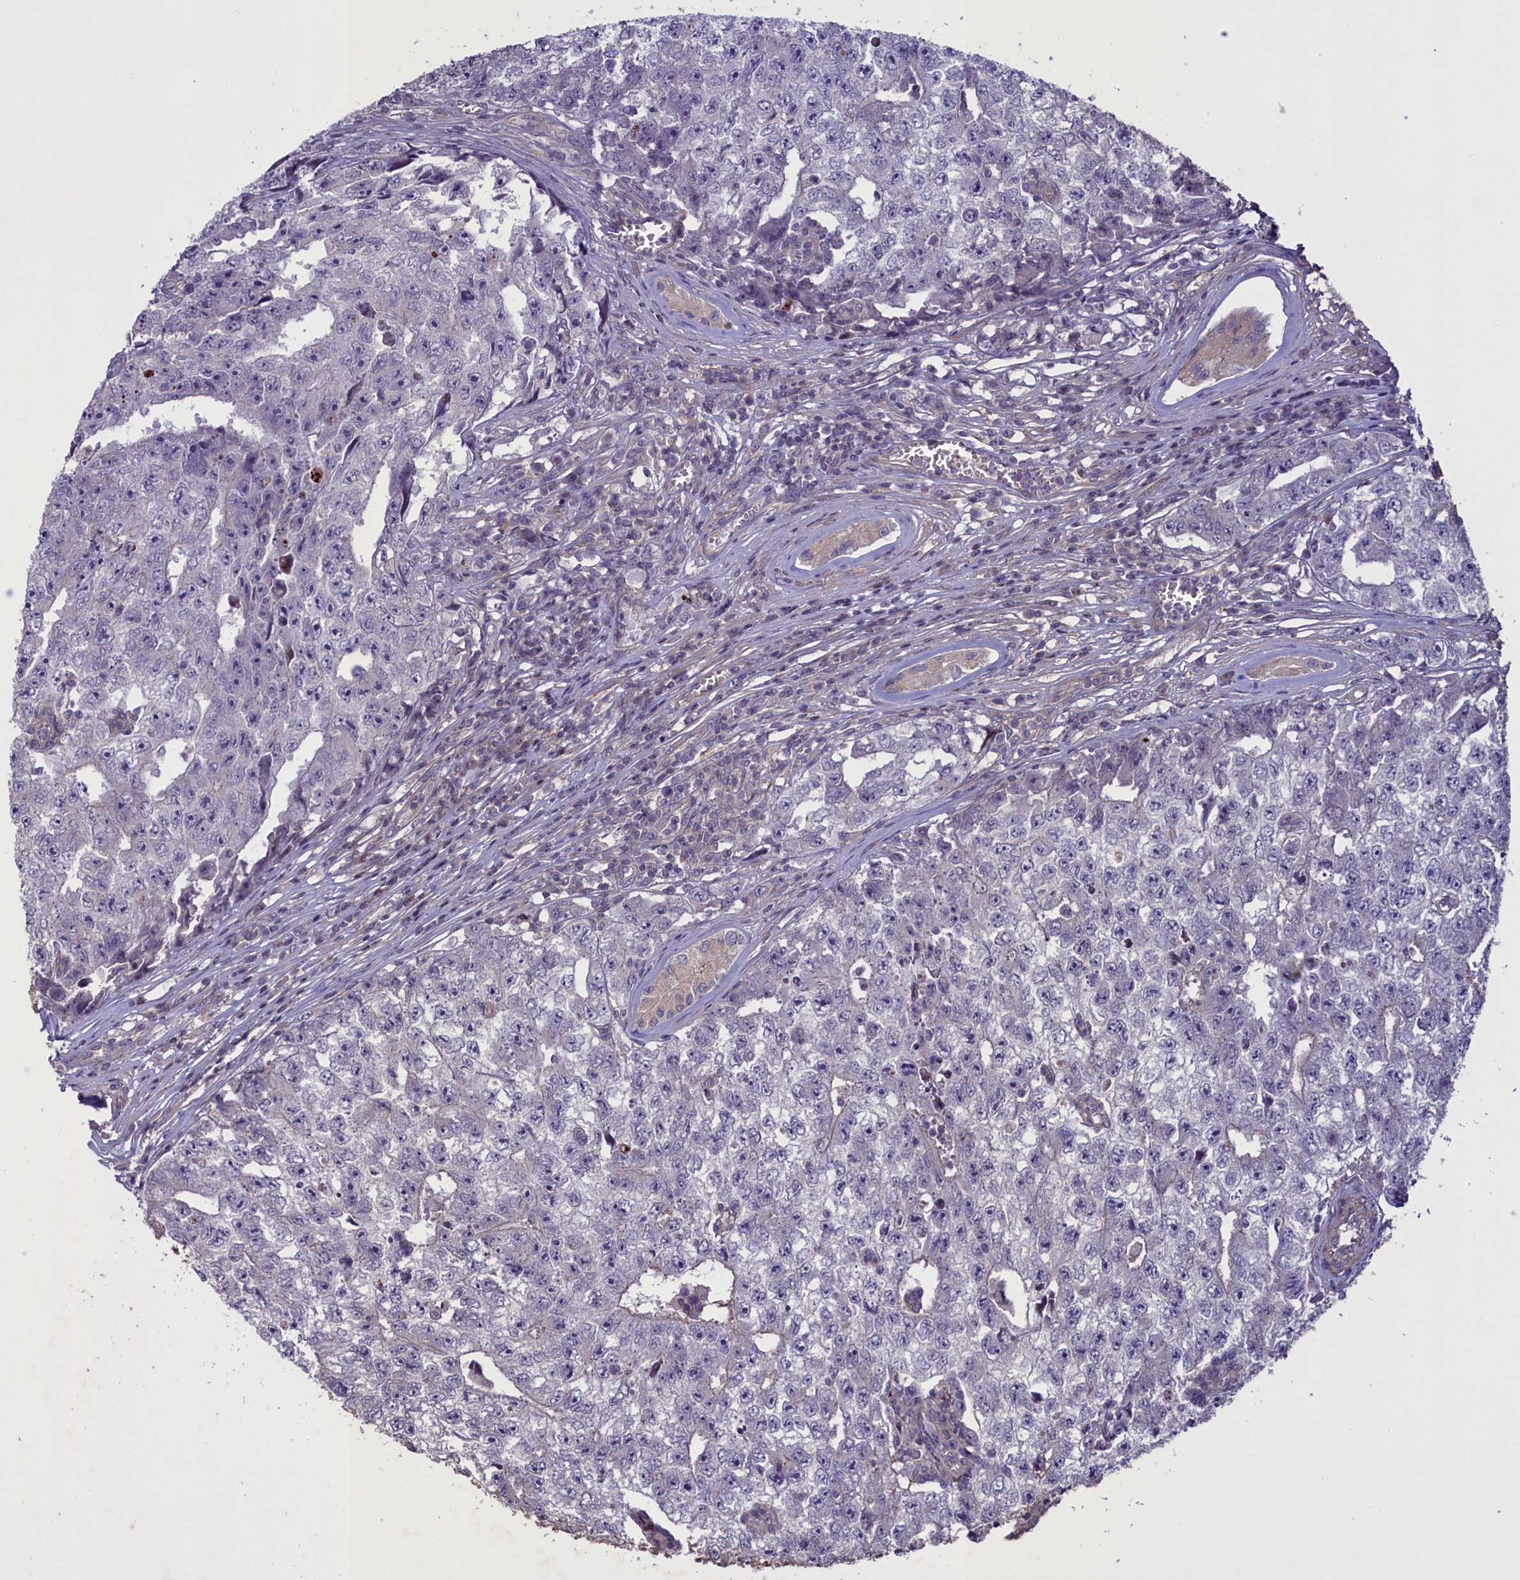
{"staining": {"intensity": "negative", "quantity": "none", "location": "none"}, "tissue": "testis cancer", "cell_type": "Tumor cells", "image_type": "cancer", "snomed": [{"axis": "morphology", "description": "Carcinoma, Embryonal, NOS"}, {"axis": "topography", "description": "Testis"}], "caption": "Protein analysis of embryonal carcinoma (testis) displays no significant expression in tumor cells.", "gene": "MAN2C1", "patient": {"sex": "male", "age": 17}}